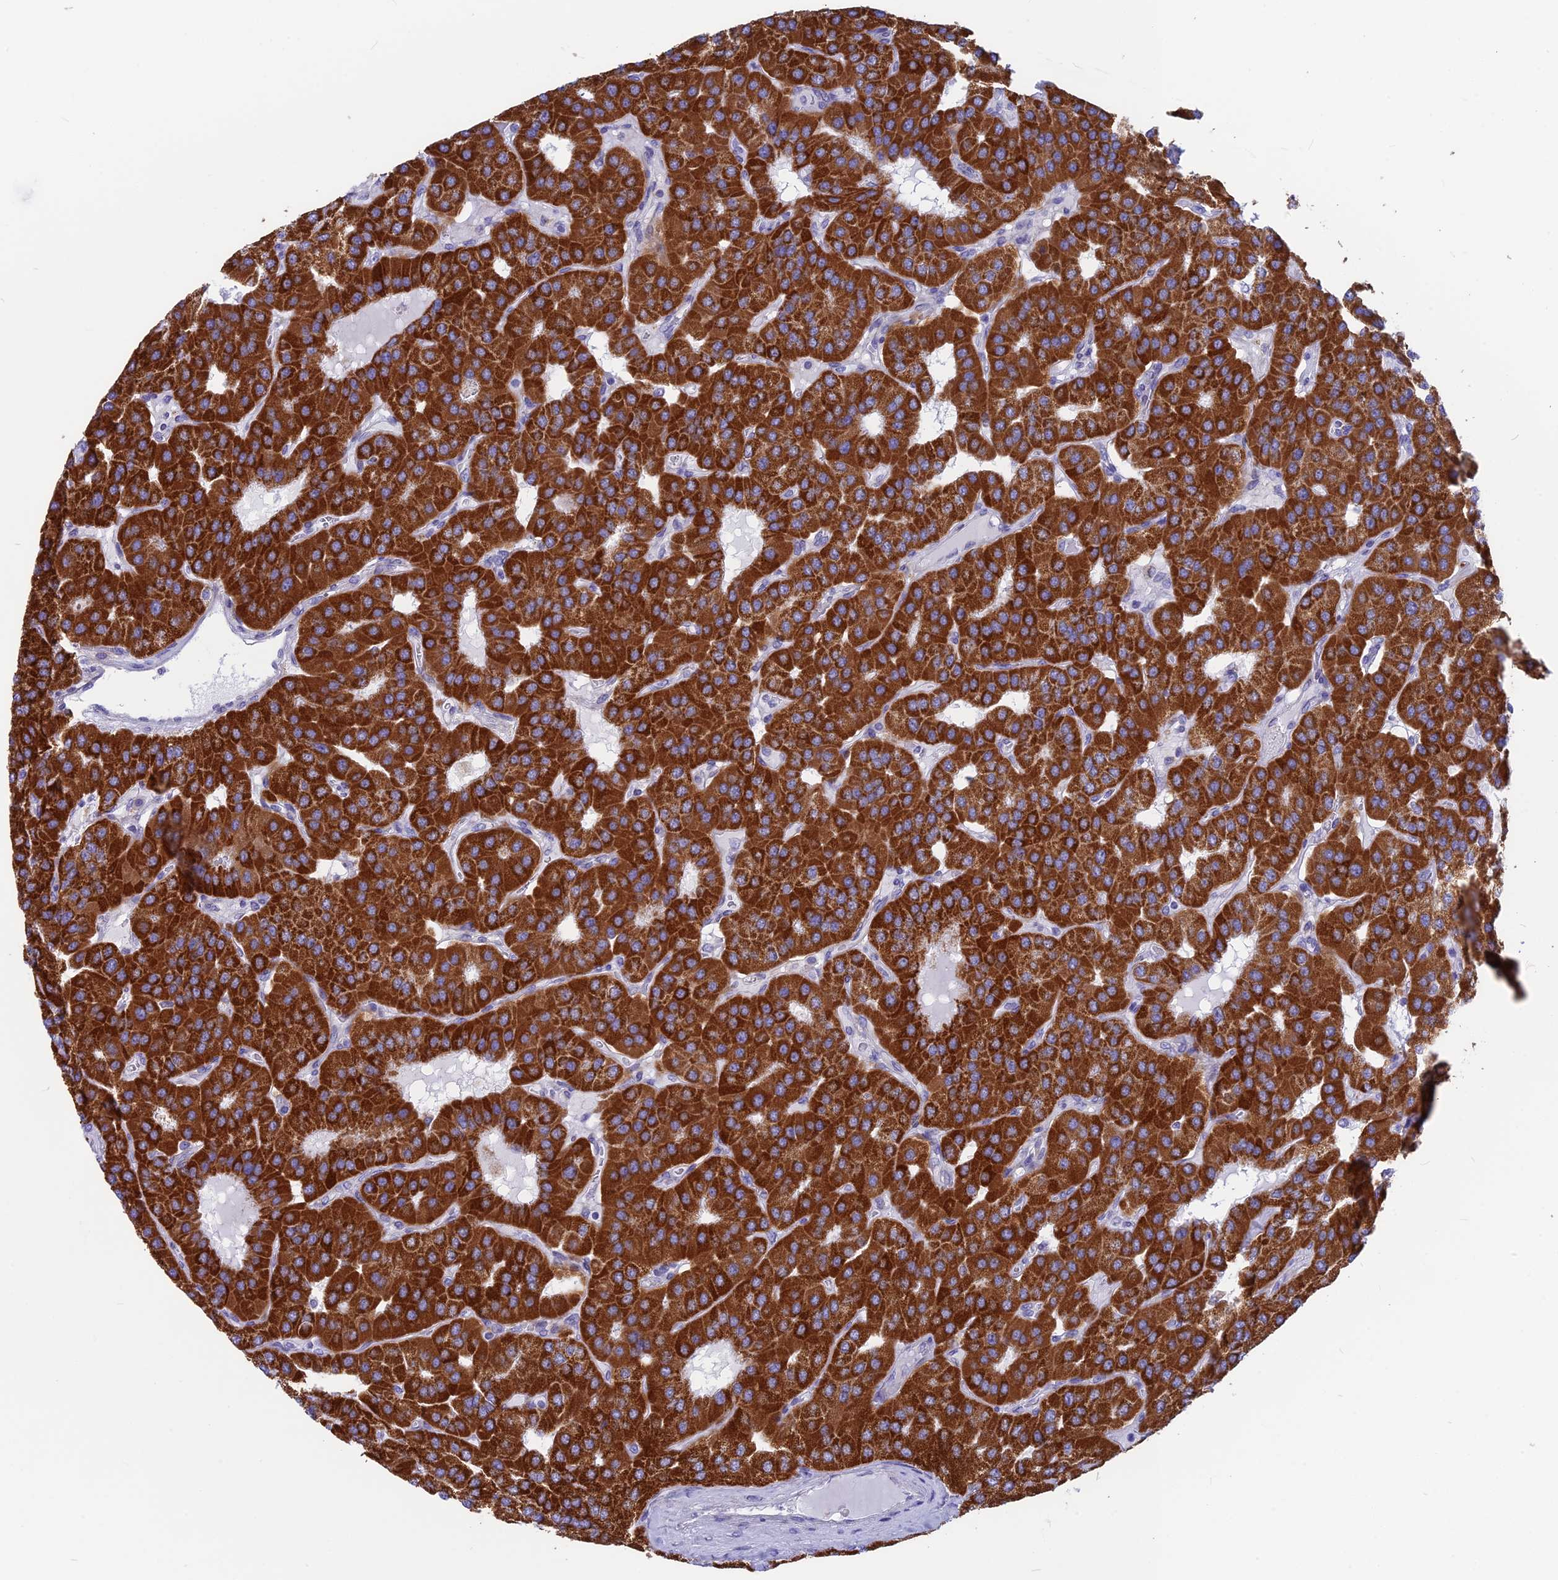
{"staining": {"intensity": "strong", "quantity": ">75%", "location": "cytoplasmic/membranous"}, "tissue": "parathyroid gland", "cell_type": "Glandular cells", "image_type": "normal", "snomed": [{"axis": "morphology", "description": "Normal tissue, NOS"}, {"axis": "morphology", "description": "Adenoma, NOS"}, {"axis": "topography", "description": "Parathyroid gland"}], "caption": "Protein analysis of normal parathyroid gland reveals strong cytoplasmic/membranous staining in approximately >75% of glandular cells. (Brightfield microscopy of DAB IHC at high magnification).", "gene": "PLAC9", "patient": {"sex": "female", "age": 86}}